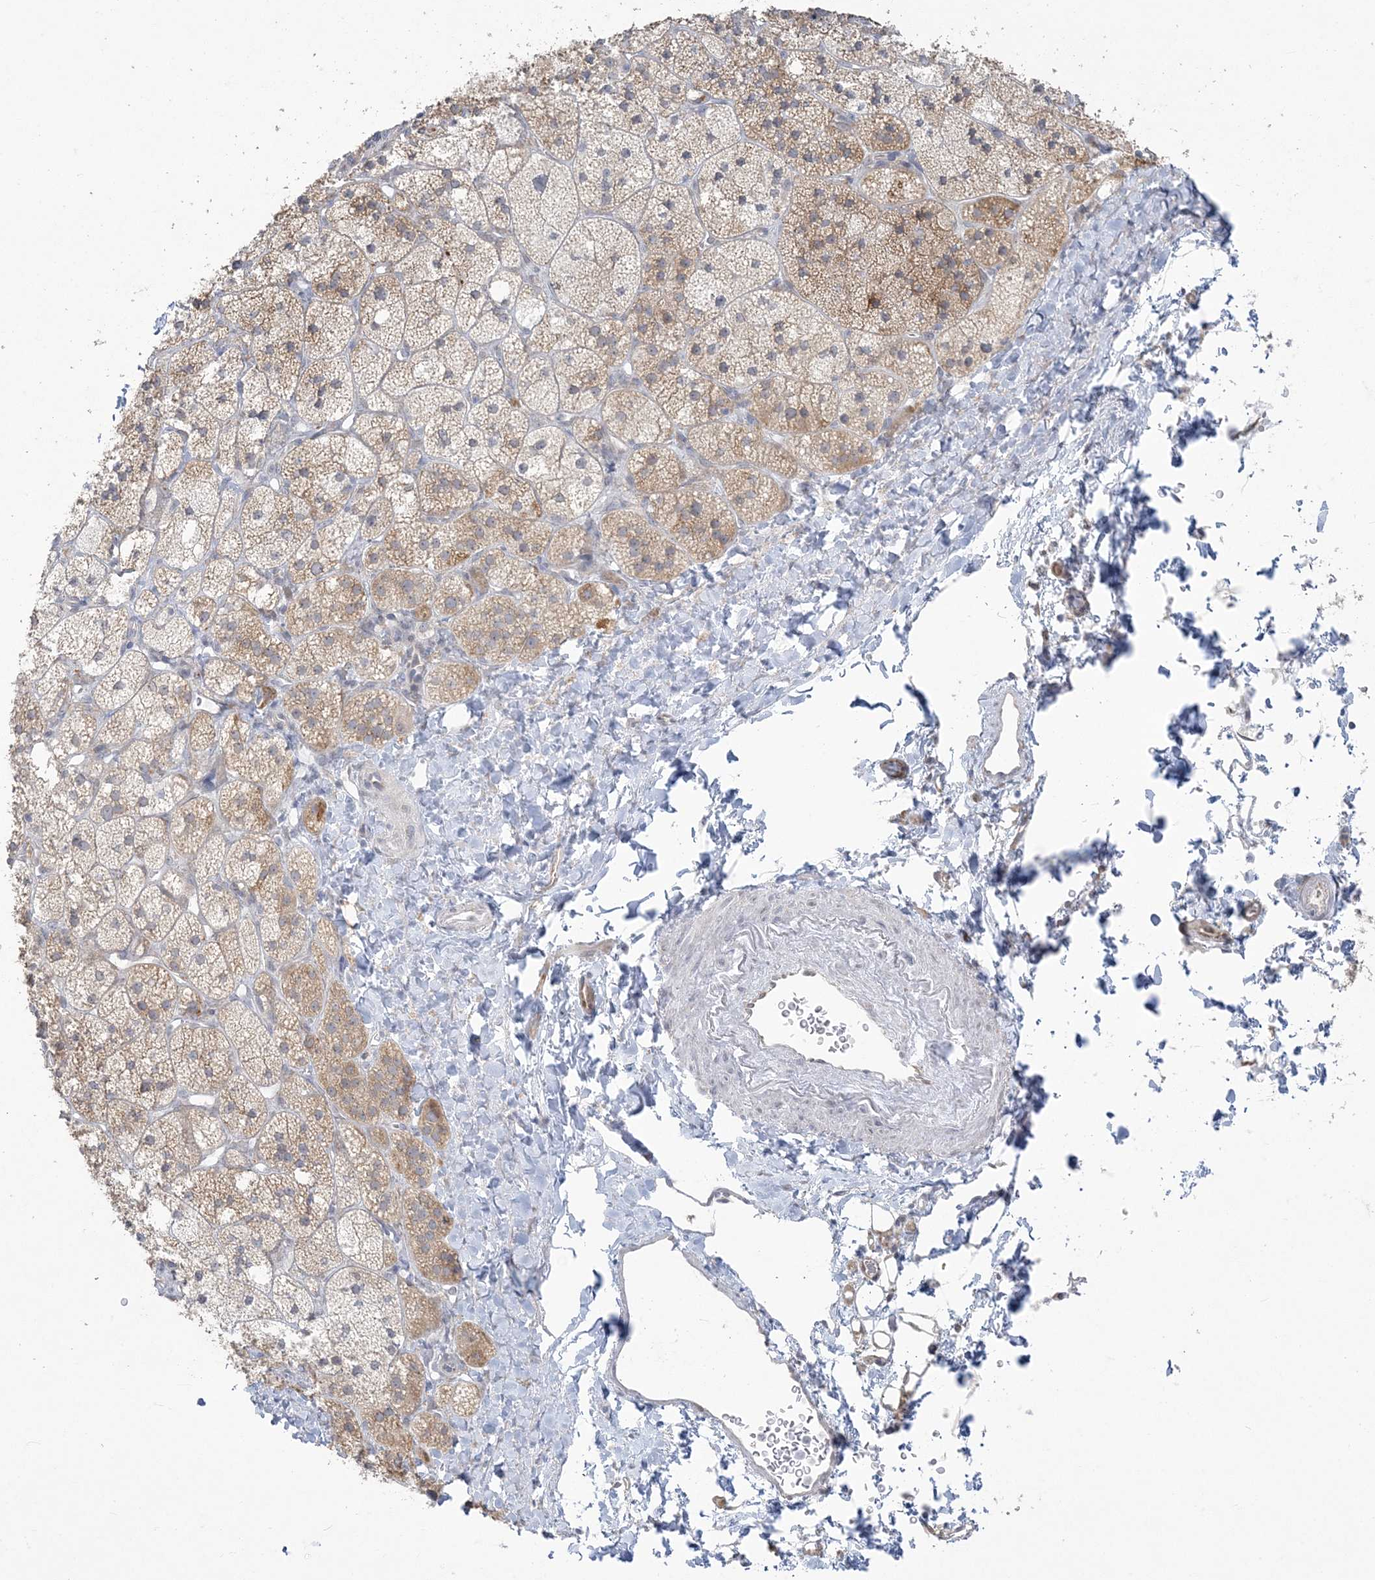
{"staining": {"intensity": "moderate", "quantity": ">75%", "location": "cytoplasmic/membranous"}, "tissue": "adrenal gland", "cell_type": "Glandular cells", "image_type": "normal", "snomed": [{"axis": "morphology", "description": "Normal tissue, NOS"}, {"axis": "topography", "description": "Adrenal gland"}], "caption": "Moderate cytoplasmic/membranous protein positivity is seen in approximately >75% of glandular cells in adrenal gland. (DAB (3,3'-diaminobenzidine) = brown stain, brightfield microscopy at high magnification).", "gene": "ZC3H6", "patient": {"sex": "male", "age": 61}}